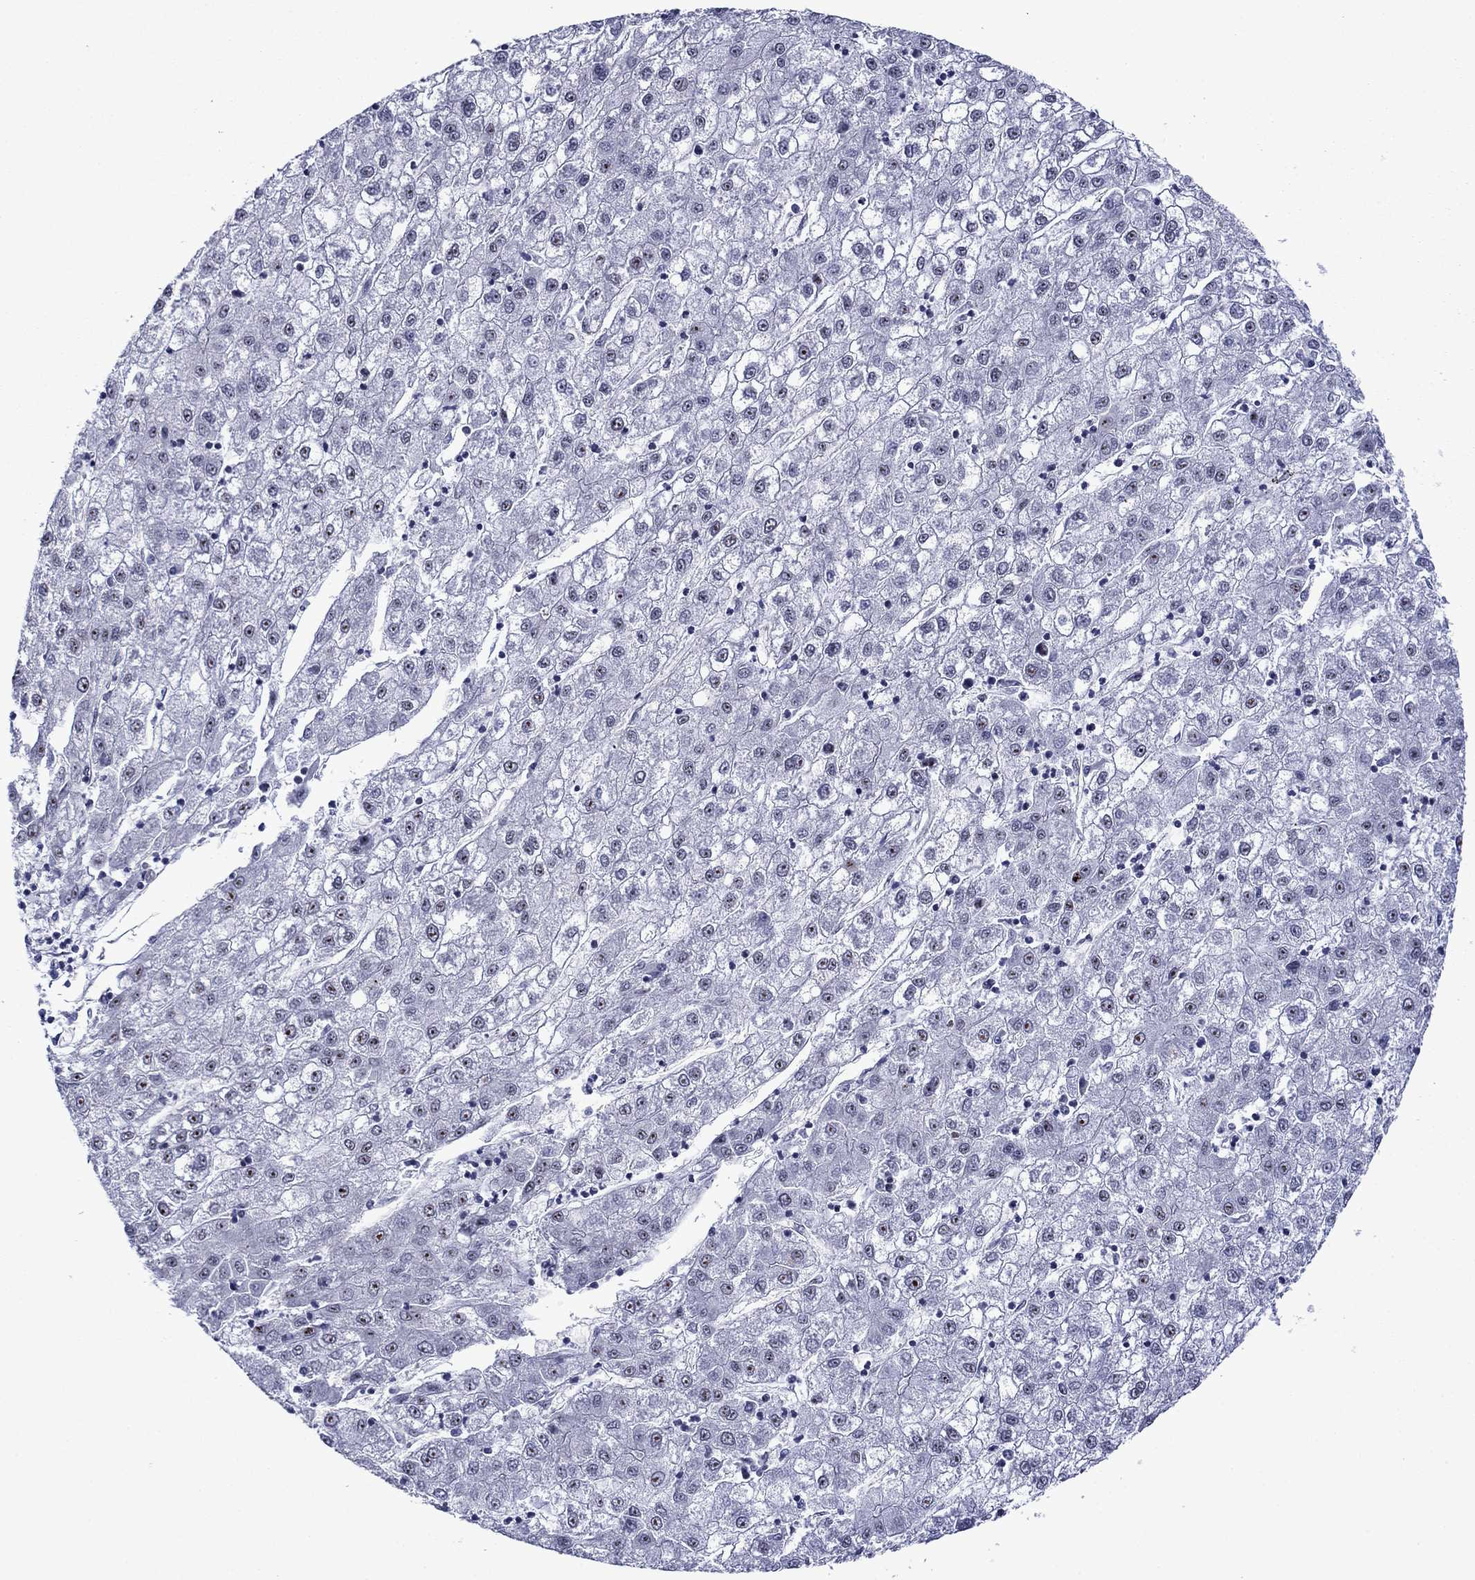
{"staining": {"intensity": "negative", "quantity": "none", "location": "none"}, "tissue": "liver cancer", "cell_type": "Tumor cells", "image_type": "cancer", "snomed": [{"axis": "morphology", "description": "Carcinoma, Hepatocellular, NOS"}, {"axis": "topography", "description": "Liver"}], "caption": "A high-resolution micrograph shows IHC staining of liver cancer (hepatocellular carcinoma), which shows no significant staining in tumor cells.", "gene": "SURF2", "patient": {"sex": "male", "age": 72}}